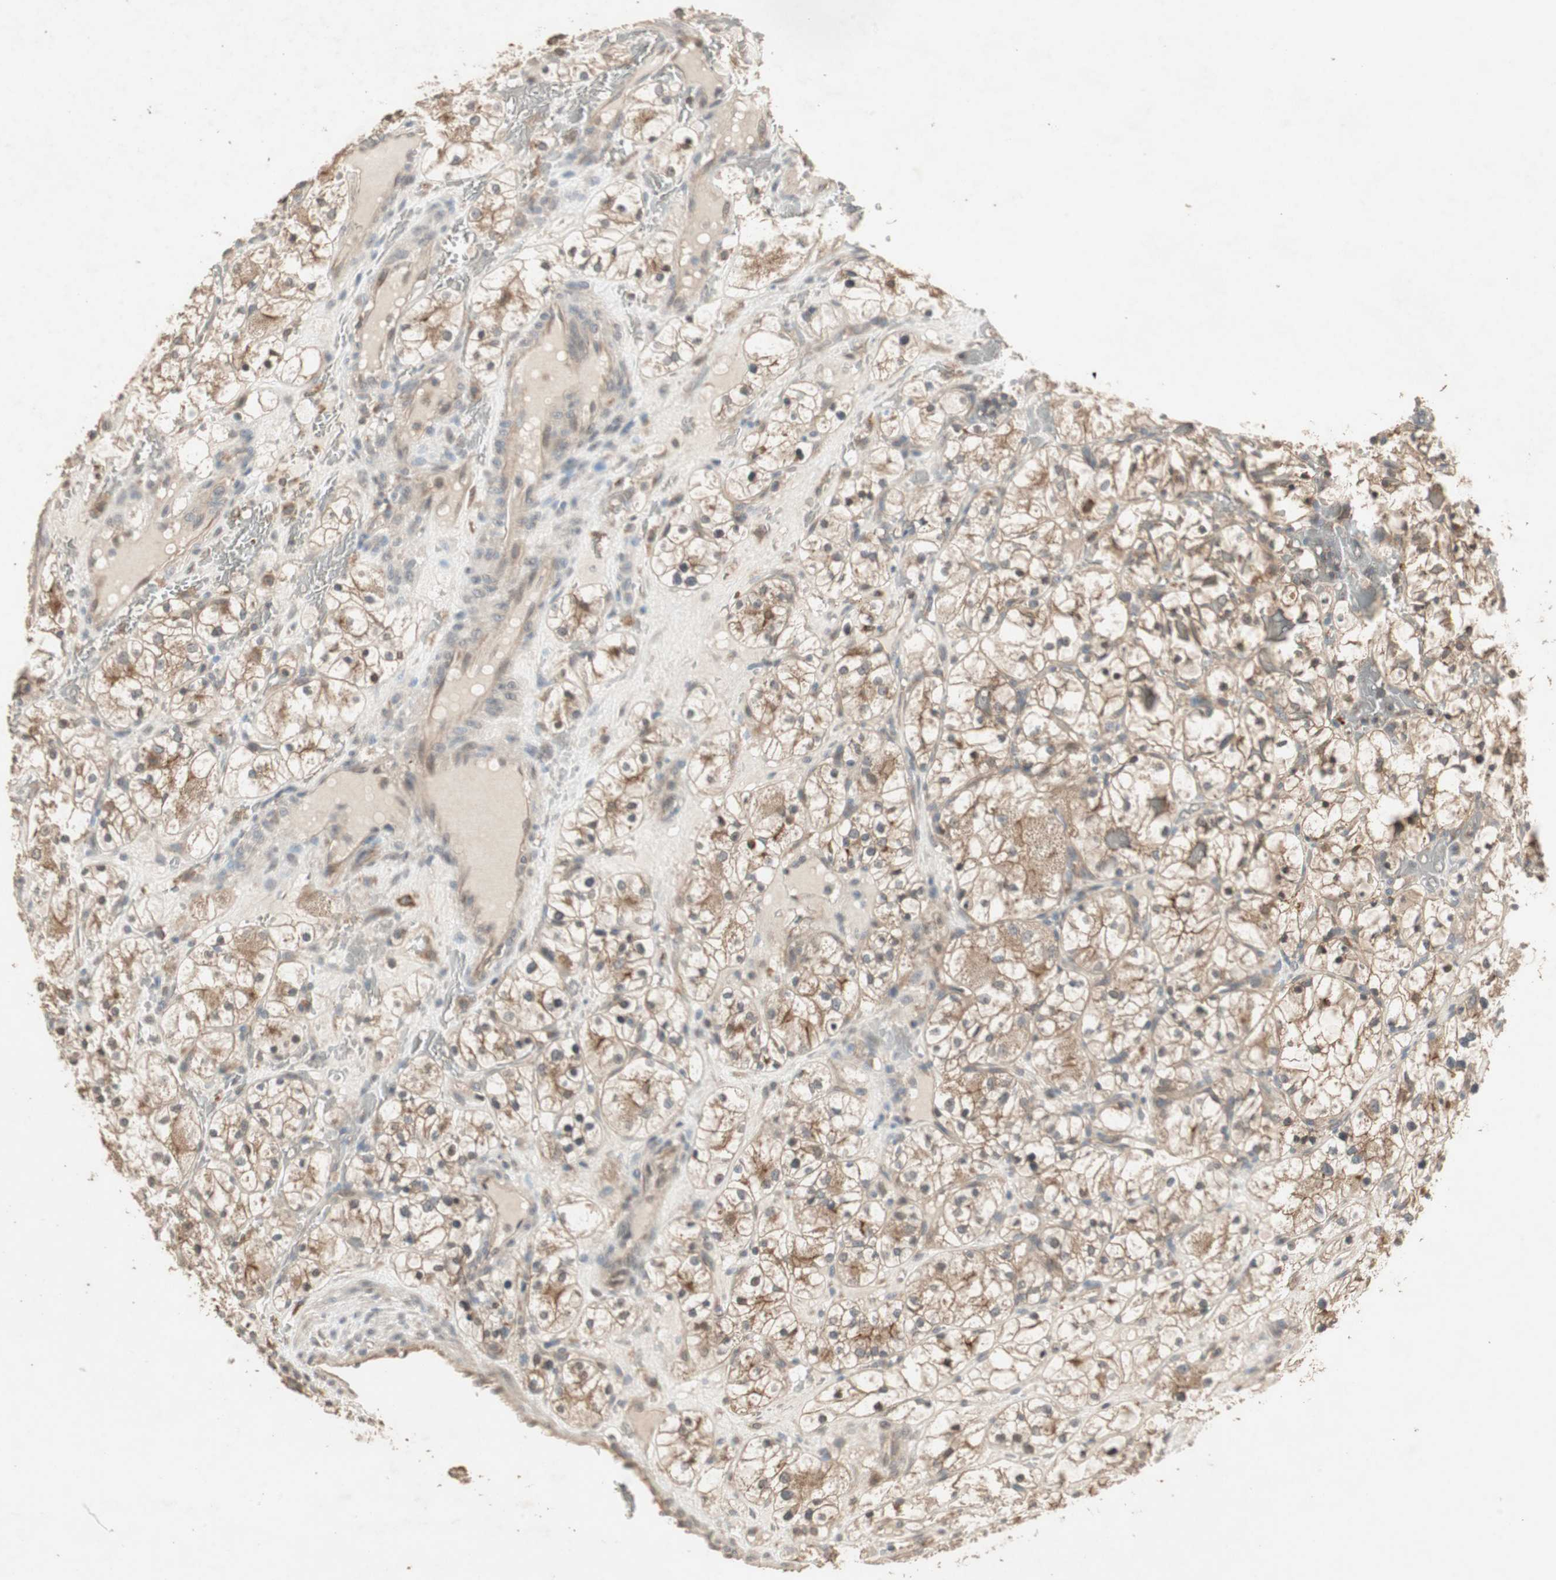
{"staining": {"intensity": "moderate", "quantity": ">75%", "location": "cytoplasmic/membranous"}, "tissue": "renal cancer", "cell_type": "Tumor cells", "image_type": "cancer", "snomed": [{"axis": "morphology", "description": "Adenocarcinoma, NOS"}, {"axis": "topography", "description": "Kidney"}], "caption": "Protein analysis of renal cancer tissue shows moderate cytoplasmic/membranous expression in approximately >75% of tumor cells.", "gene": "UBAC1", "patient": {"sex": "female", "age": 60}}